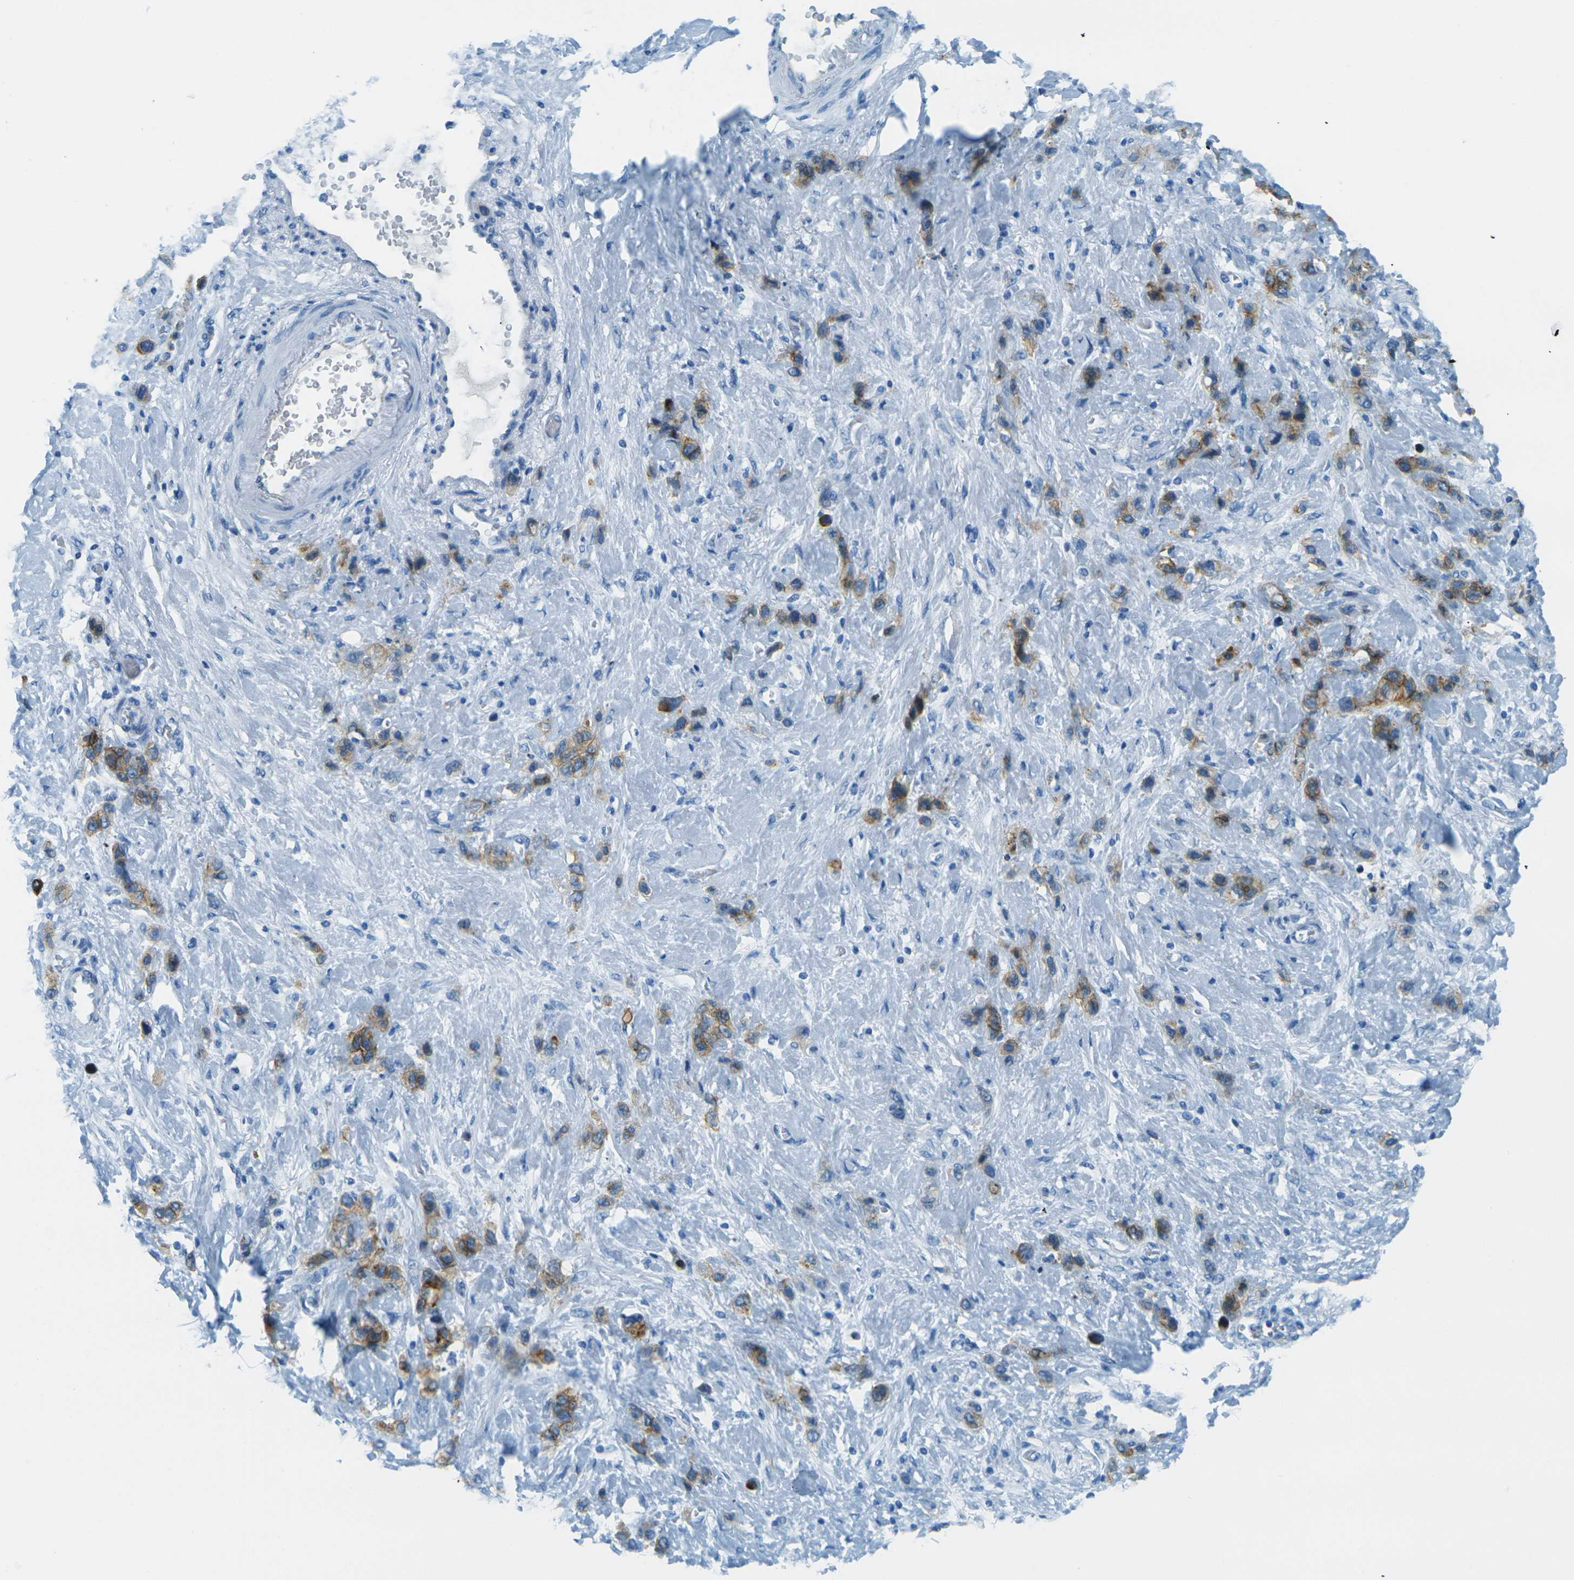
{"staining": {"intensity": "moderate", "quantity": ">75%", "location": "cytoplasmic/membranous"}, "tissue": "stomach cancer", "cell_type": "Tumor cells", "image_type": "cancer", "snomed": [{"axis": "morphology", "description": "Adenocarcinoma, NOS"}, {"axis": "morphology", "description": "Adenocarcinoma, High grade"}, {"axis": "topography", "description": "Stomach, upper"}, {"axis": "topography", "description": "Stomach, lower"}], "caption": "Human stomach cancer (adenocarcinoma) stained with a brown dye demonstrates moderate cytoplasmic/membranous positive expression in about >75% of tumor cells.", "gene": "OCLN", "patient": {"sex": "female", "age": 65}}